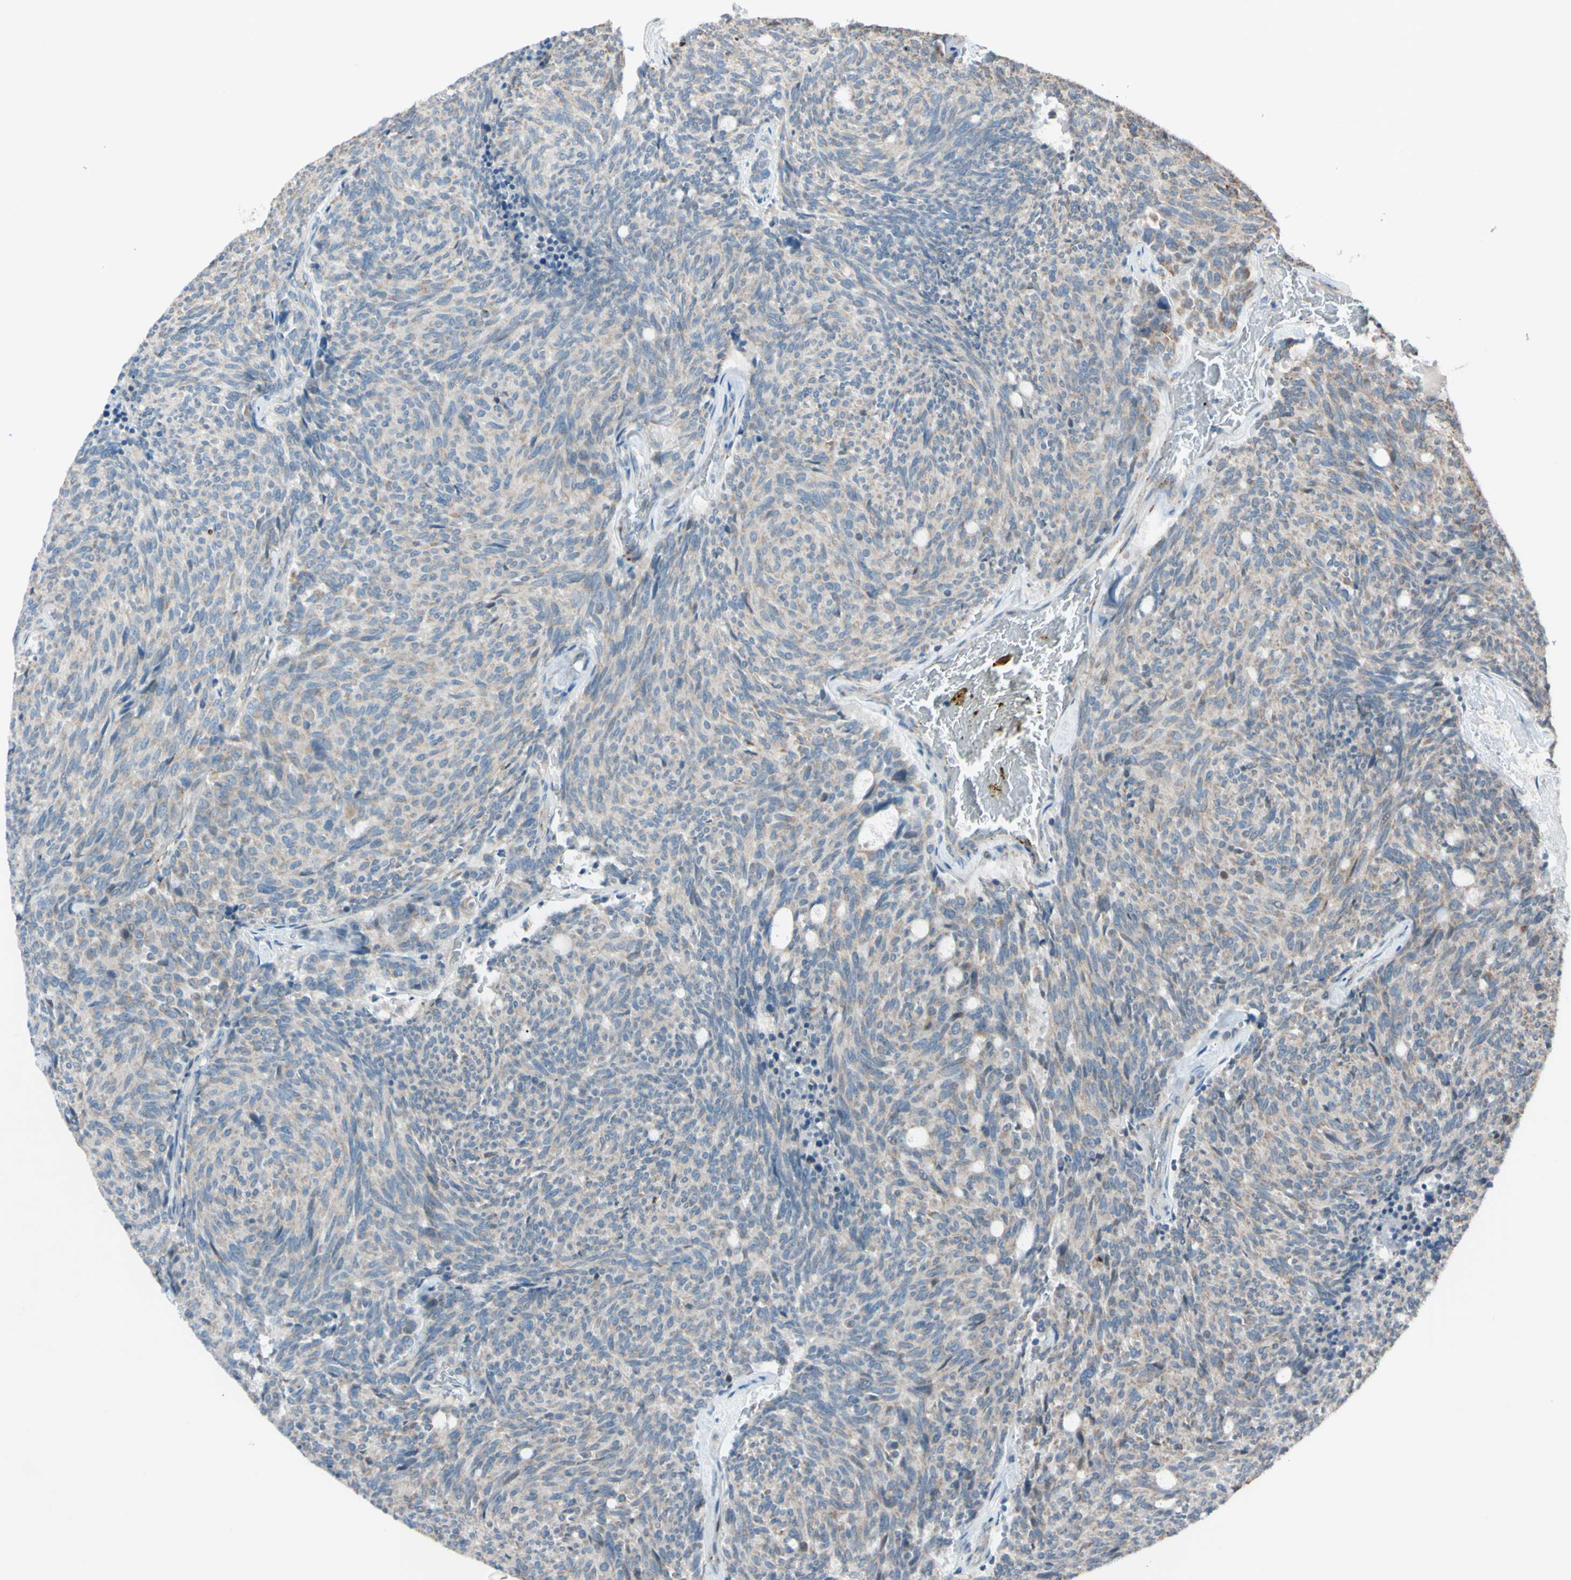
{"staining": {"intensity": "negative", "quantity": "none", "location": "none"}, "tissue": "carcinoid", "cell_type": "Tumor cells", "image_type": "cancer", "snomed": [{"axis": "morphology", "description": "Carcinoid, malignant, NOS"}, {"axis": "topography", "description": "Pancreas"}], "caption": "Immunohistochemical staining of human carcinoid shows no significant staining in tumor cells. (Brightfield microscopy of DAB immunohistochemistry (IHC) at high magnification).", "gene": "ACOT8", "patient": {"sex": "female", "age": 54}}